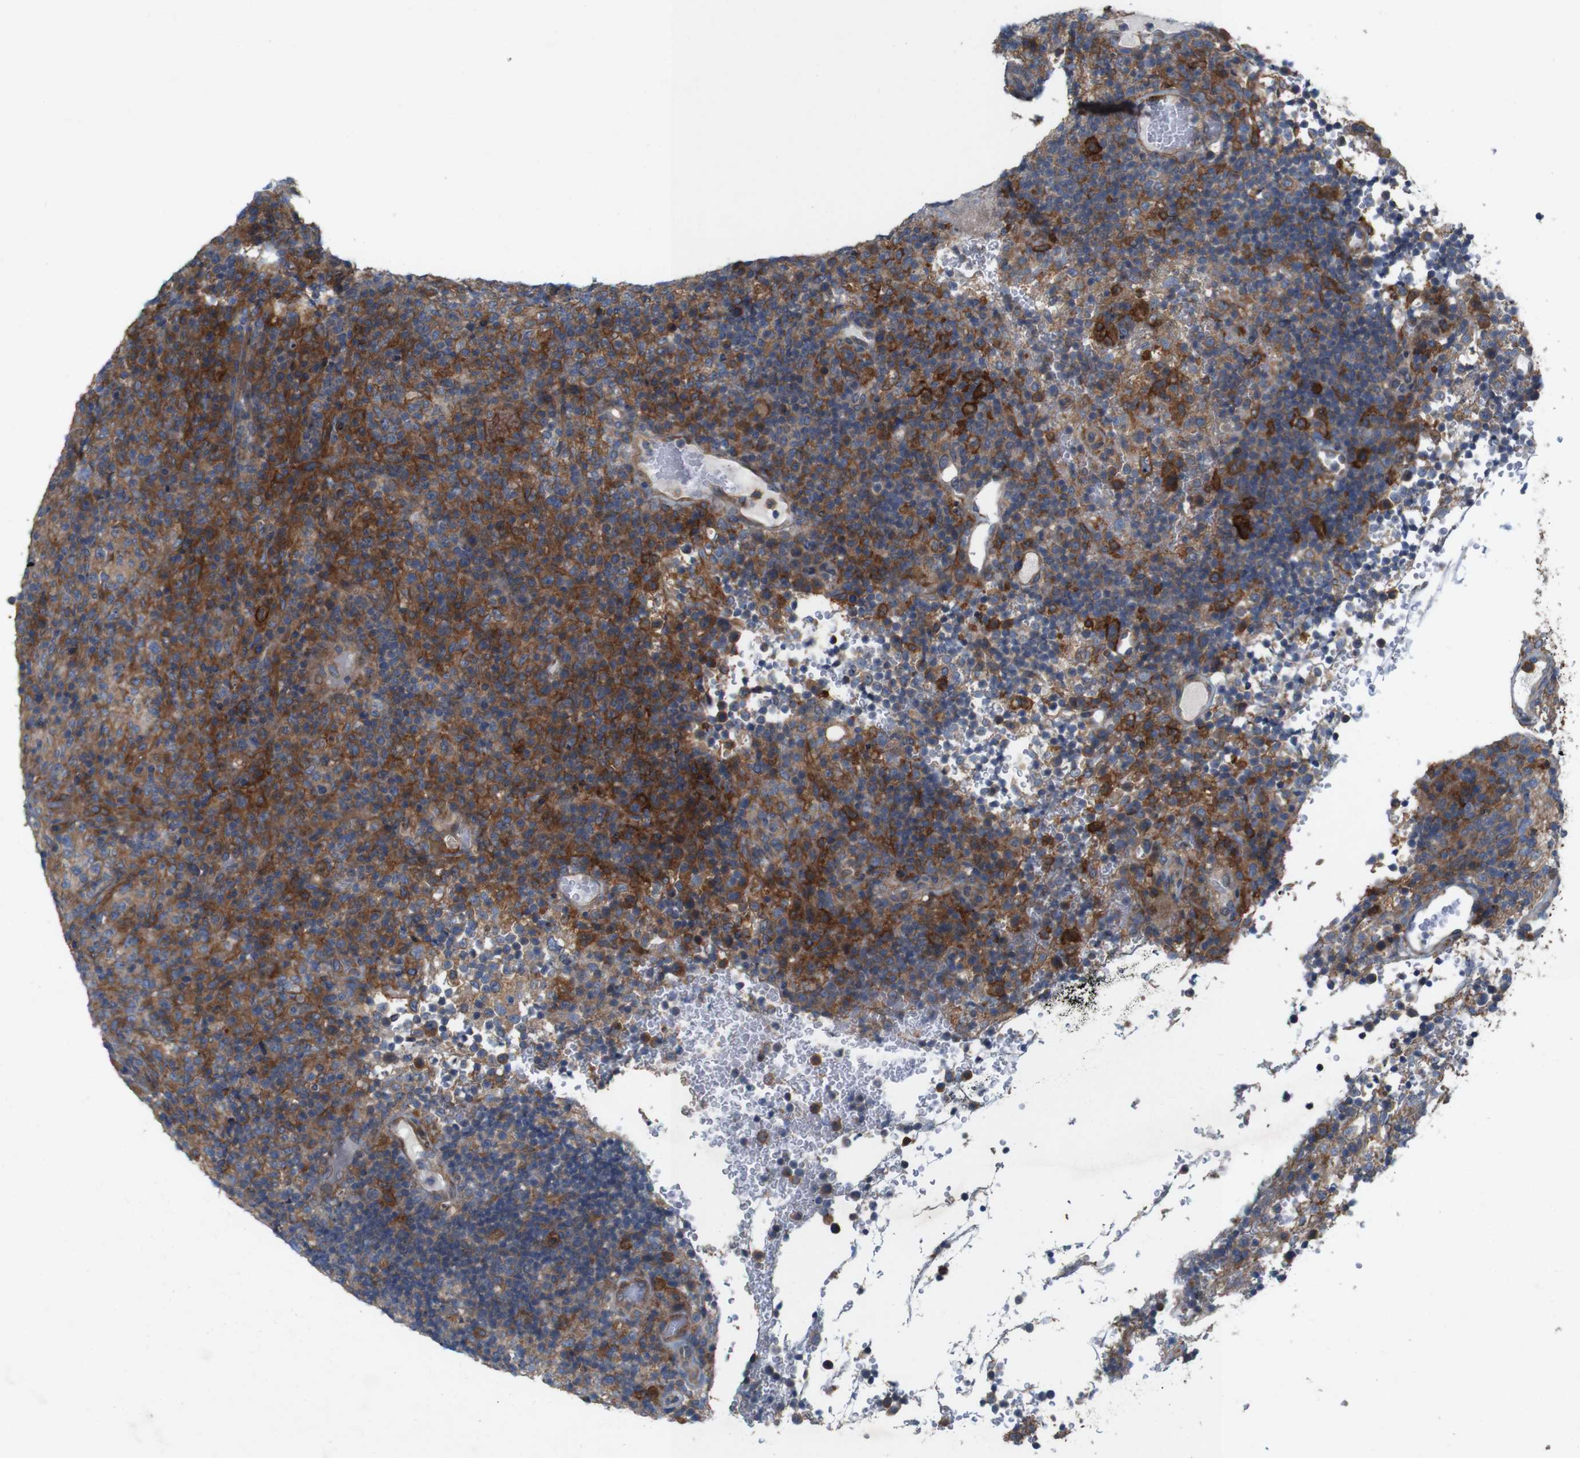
{"staining": {"intensity": "strong", "quantity": "25%-75%", "location": "cytoplasmic/membranous"}, "tissue": "lymphoma", "cell_type": "Tumor cells", "image_type": "cancer", "snomed": [{"axis": "morphology", "description": "Malignant lymphoma, non-Hodgkin's type, High grade"}, {"axis": "topography", "description": "Lymph node"}], "caption": "Brown immunohistochemical staining in lymphoma displays strong cytoplasmic/membranous positivity in approximately 25%-75% of tumor cells.", "gene": "SIGLEC8", "patient": {"sex": "female", "age": 76}}